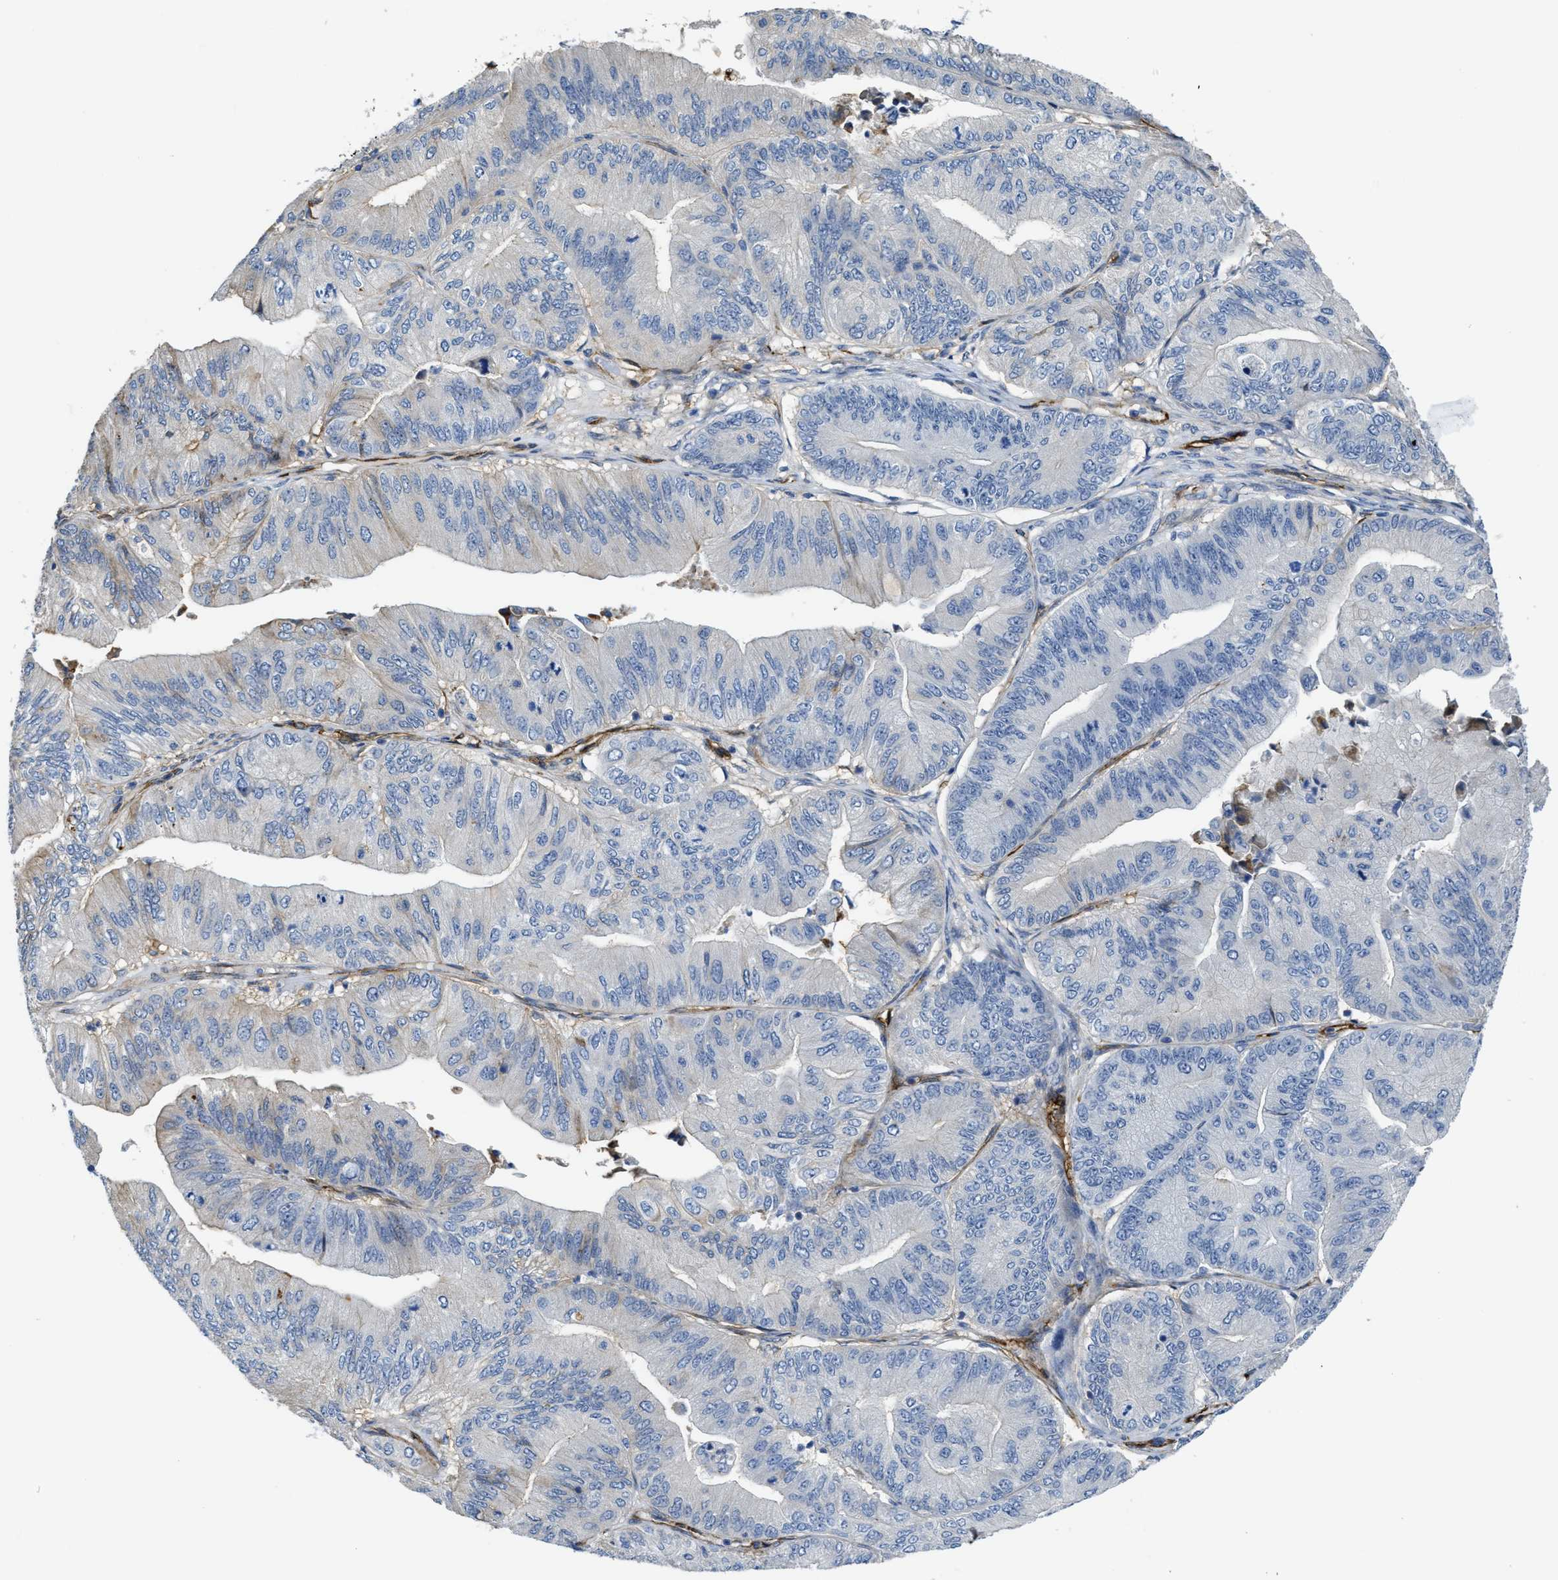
{"staining": {"intensity": "negative", "quantity": "none", "location": "none"}, "tissue": "ovarian cancer", "cell_type": "Tumor cells", "image_type": "cancer", "snomed": [{"axis": "morphology", "description": "Cystadenocarcinoma, mucinous, NOS"}, {"axis": "topography", "description": "Ovary"}], "caption": "Ovarian cancer (mucinous cystadenocarcinoma) was stained to show a protein in brown. There is no significant staining in tumor cells.", "gene": "NAB1", "patient": {"sex": "female", "age": 61}}